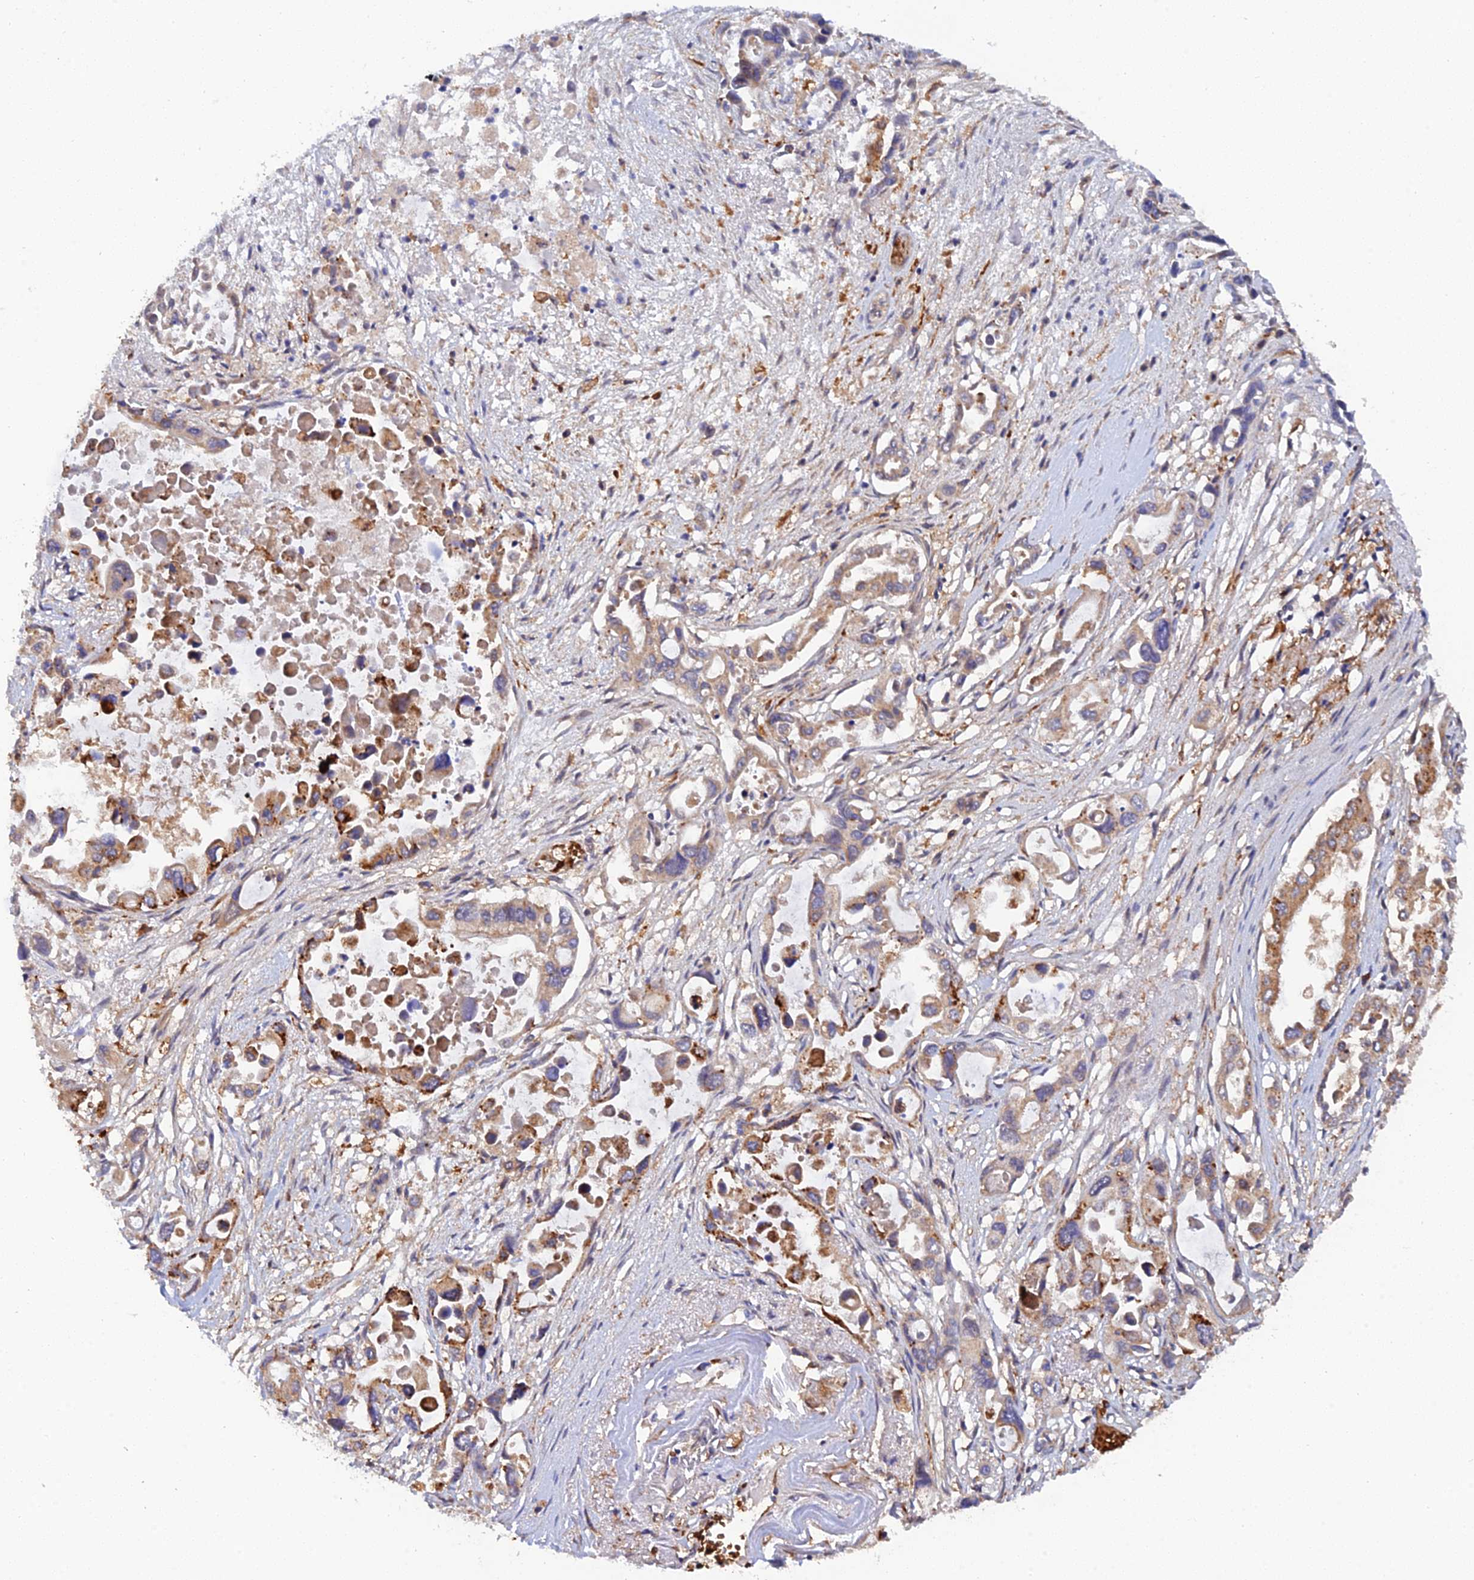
{"staining": {"intensity": "moderate", "quantity": "25%-75%", "location": "cytoplasmic/membranous"}, "tissue": "pancreatic cancer", "cell_type": "Tumor cells", "image_type": "cancer", "snomed": [{"axis": "morphology", "description": "Adenocarcinoma, NOS"}, {"axis": "topography", "description": "Pancreas"}], "caption": "DAB (3,3'-diaminobenzidine) immunohistochemical staining of pancreatic cancer (adenocarcinoma) displays moderate cytoplasmic/membranous protein expression in about 25%-75% of tumor cells.", "gene": "ARL2BP", "patient": {"sex": "male", "age": 92}}